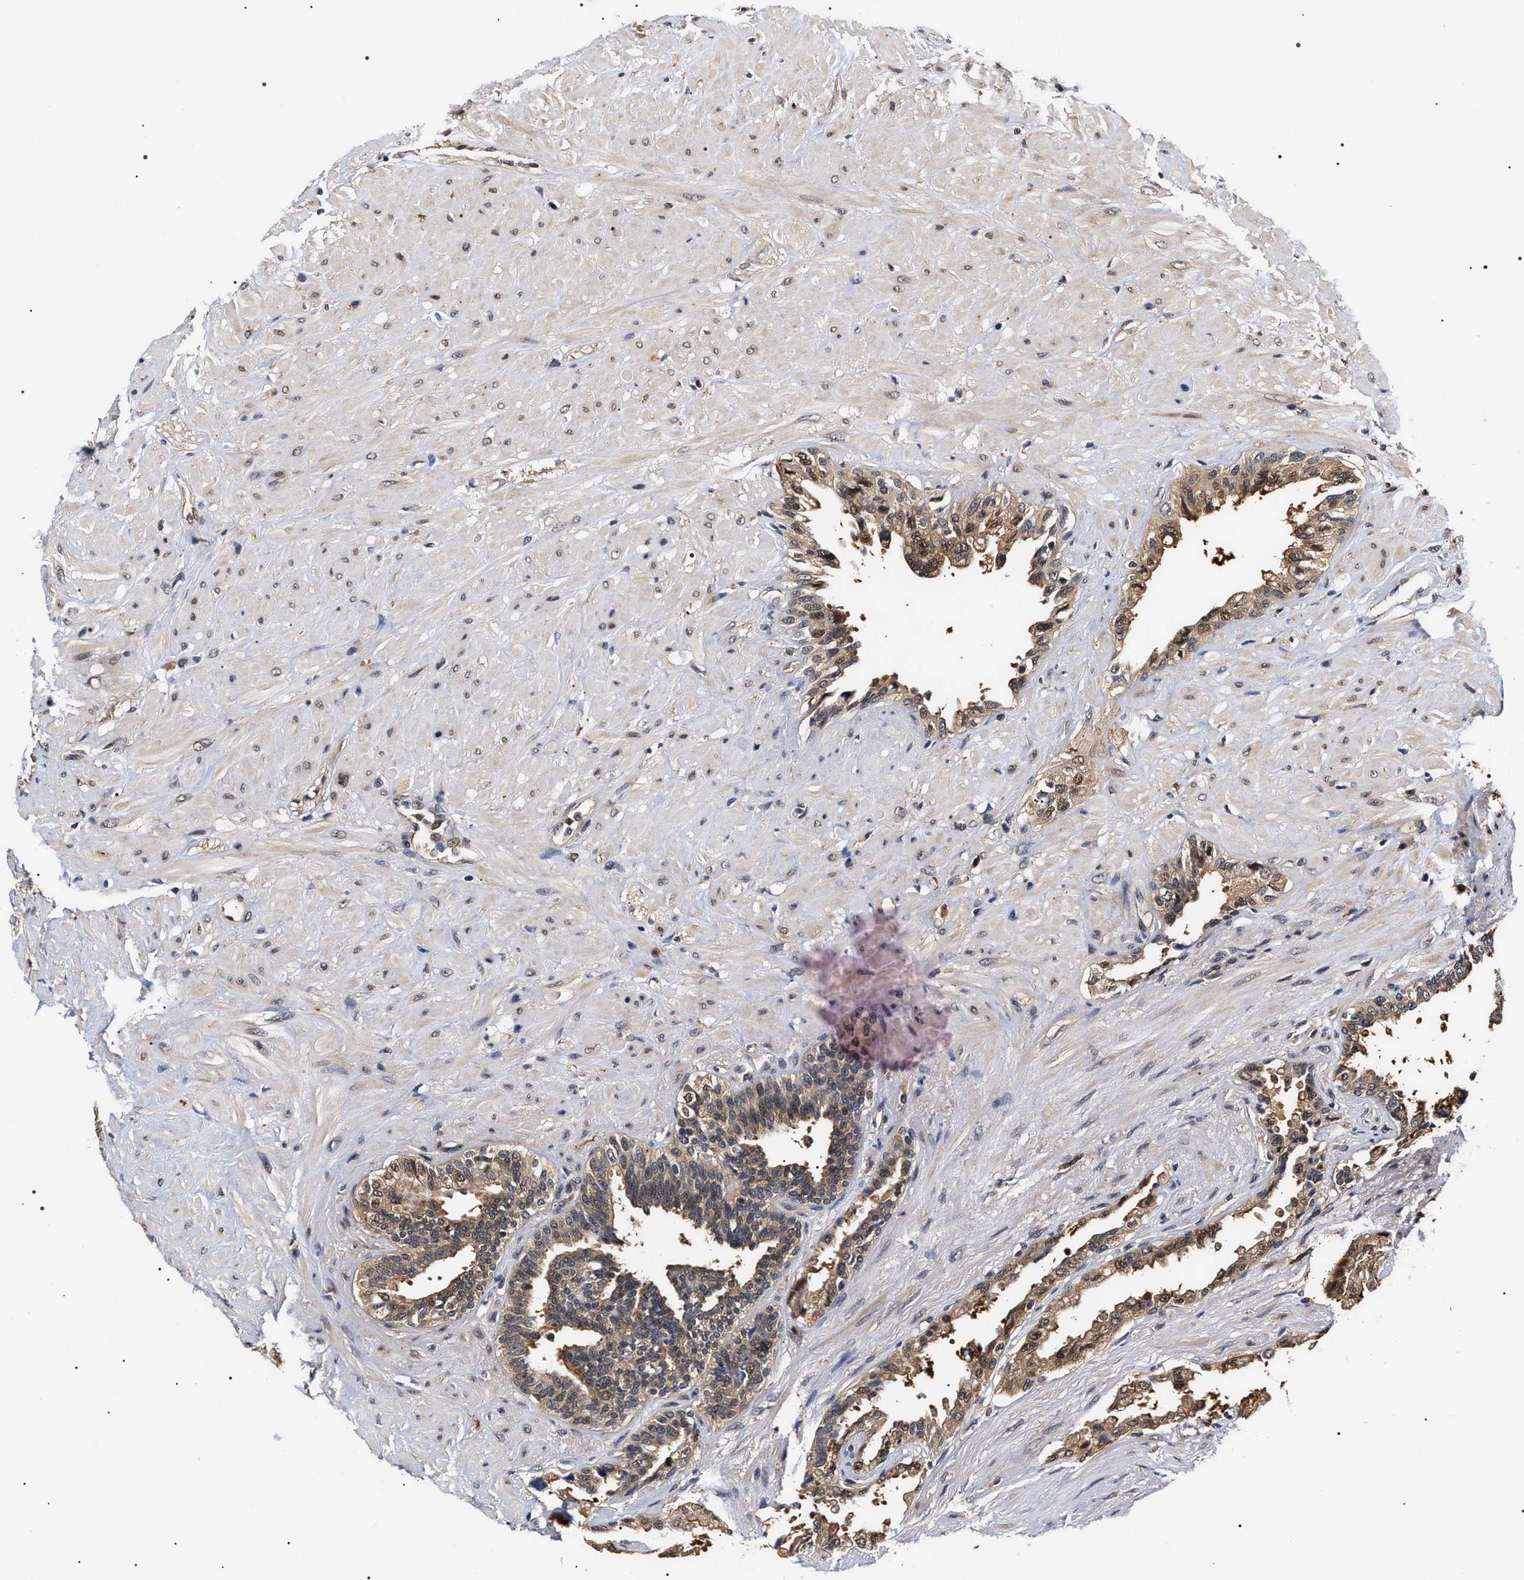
{"staining": {"intensity": "weak", "quantity": ">75%", "location": "cytoplasmic/membranous,nuclear"}, "tissue": "seminal vesicle", "cell_type": "Glandular cells", "image_type": "normal", "snomed": [{"axis": "morphology", "description": "Normal tissue, NOS"}, {"axis": "topography", "description": "Seminal veicle"}], "caption": "DAB immunohistochemical staining of unremarkable seminal vesicle exhibits weak cytoplasmic/membranous,nuclear protein staining in about >75% of glandular cells. The protein is stained brown, and the nuclei are stained in blue (DAB (3,3'-diaminobenzidine) IHC with brightfield microscopy, high magnification).", "gene": "BAG6", "patient": {"sex": "male", "age": 61}}